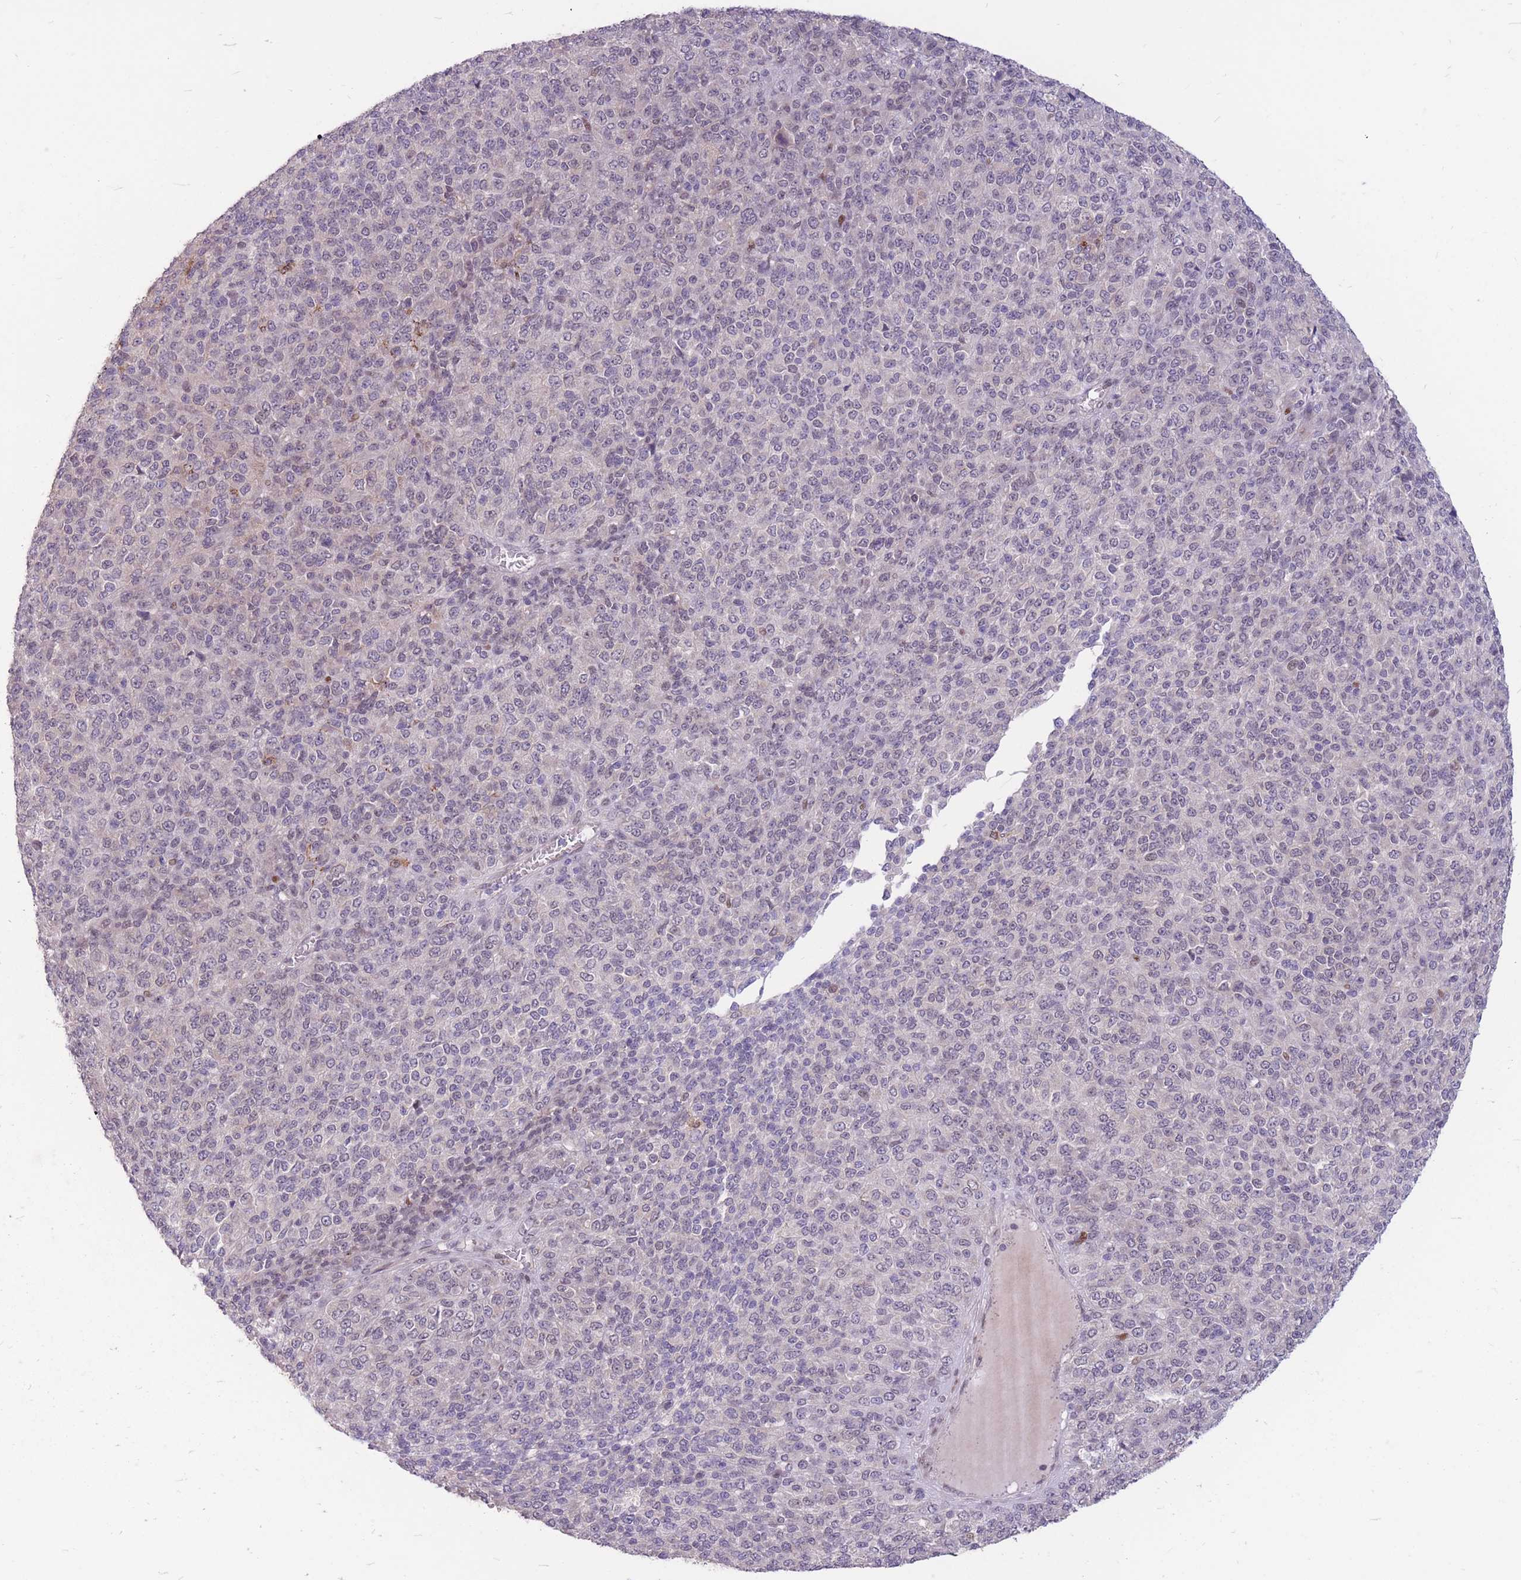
{"staining": {"intensity": "weak", "quantity": "<25%", "location": "nuclear"}, "tissue": "melanoma", "cell_type": "Tumor cells", "image_type": "cancer", "snomed": [{"axis": "morphology", "description": "Malignant melanoma, Metastatic site"}, {"axis": "topography", "description": "Brain"}], "caption": "Tumor cells are negative for brown protein staining in melanoma.", "gene": "TCF20", "patient": {"sex": "female", "age": 56}}